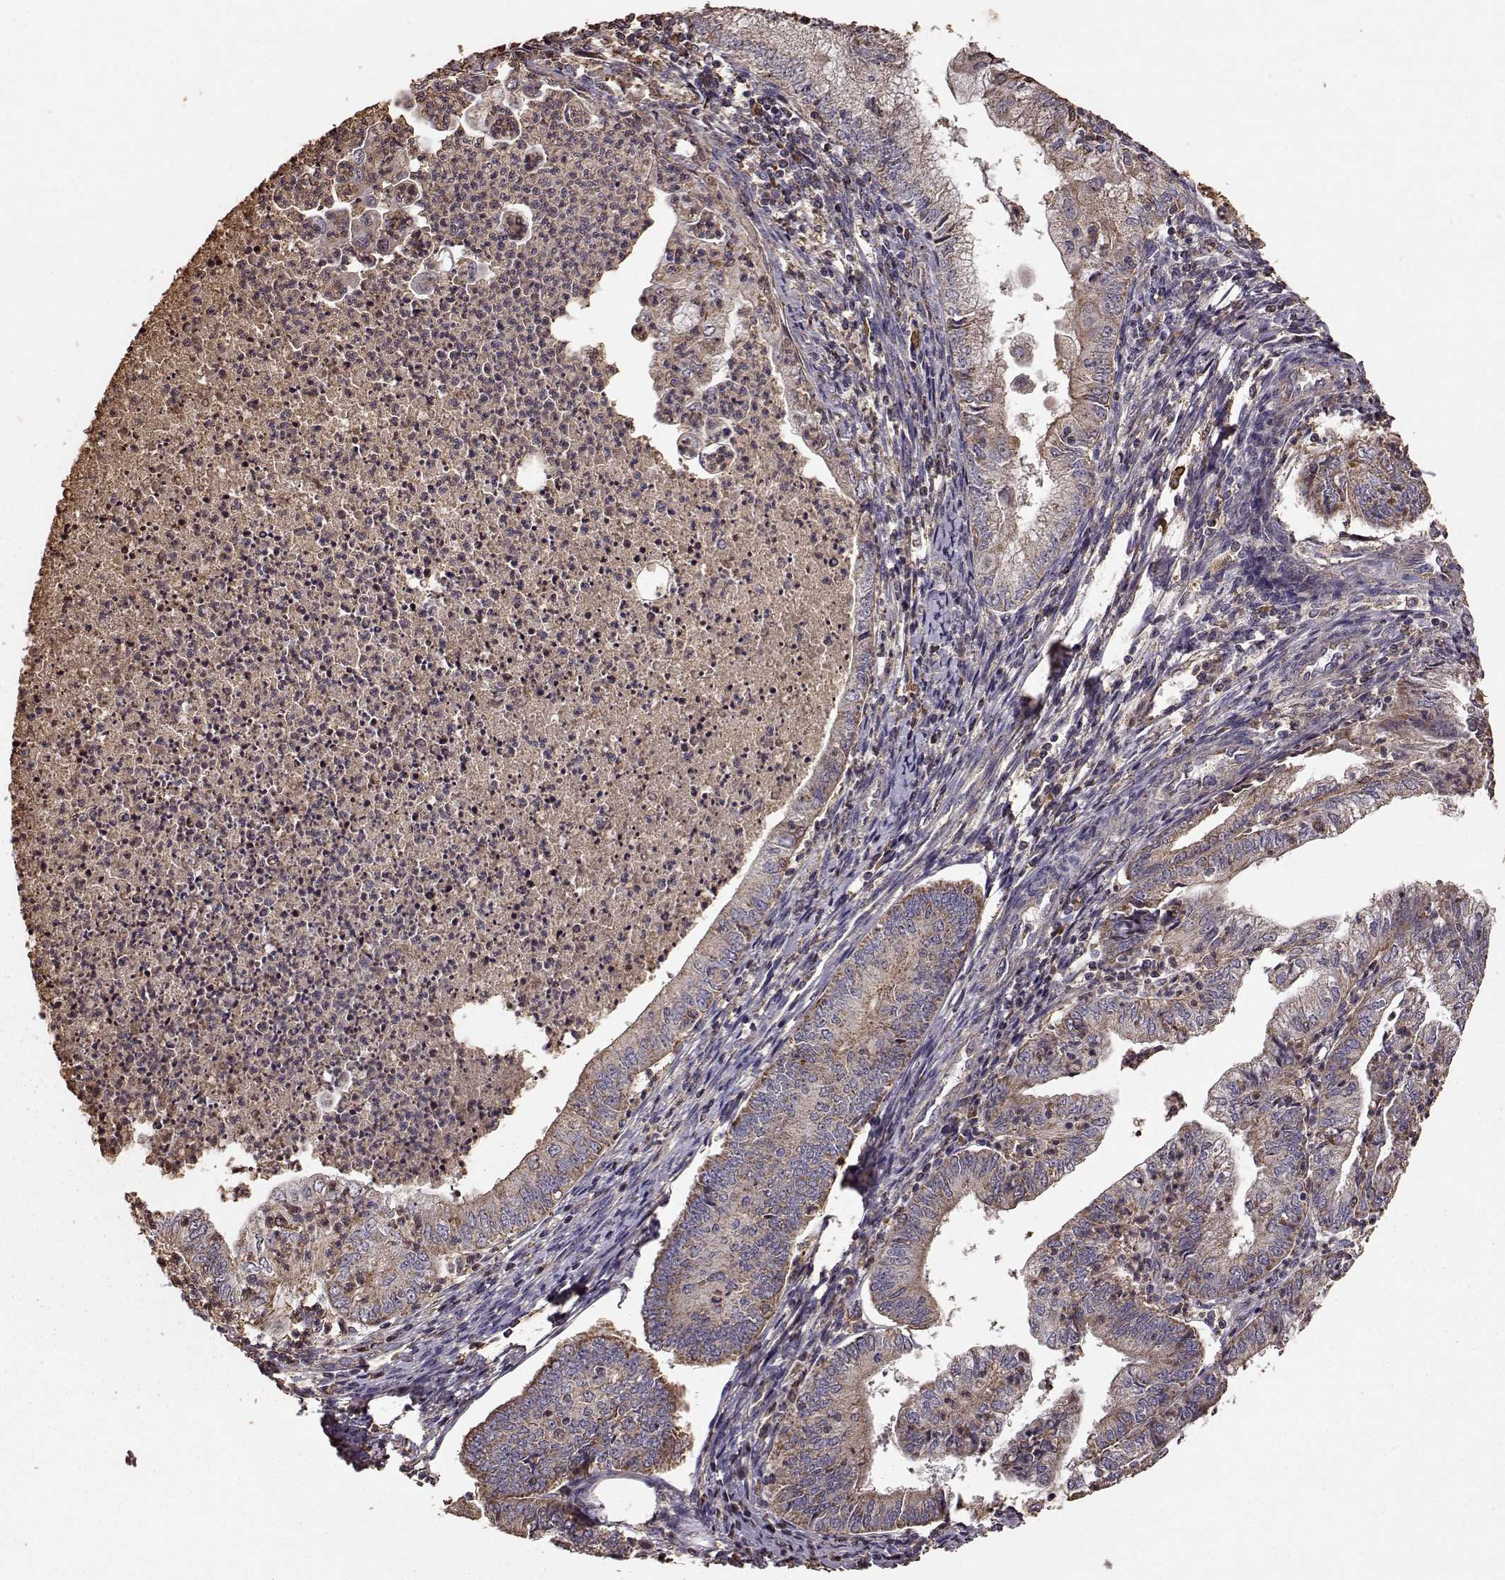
{"staining": {"intensity": "moderate", "quantity": ">75%", "location": "cytoplasmic/membranous"}, "tissue": "endometrial cancer", "cell_type": "Tumor cells", "image_type": "cancer", "snomed": [{"axis": "morphology", "description": "Adenocarcinoma, NOS"}, {"axis": "topography", "description": "Endometrium"}], "caption": "This micrograph demonstrates immunohistochemistry (IHC) staining of endometrial adenocarcinoma, with medium moderate cytoplasmic/membranous expression in approximately >75% of tumor cells.", "gene": "PTGES2", "patient": {"sex": "female", "age": 55}}